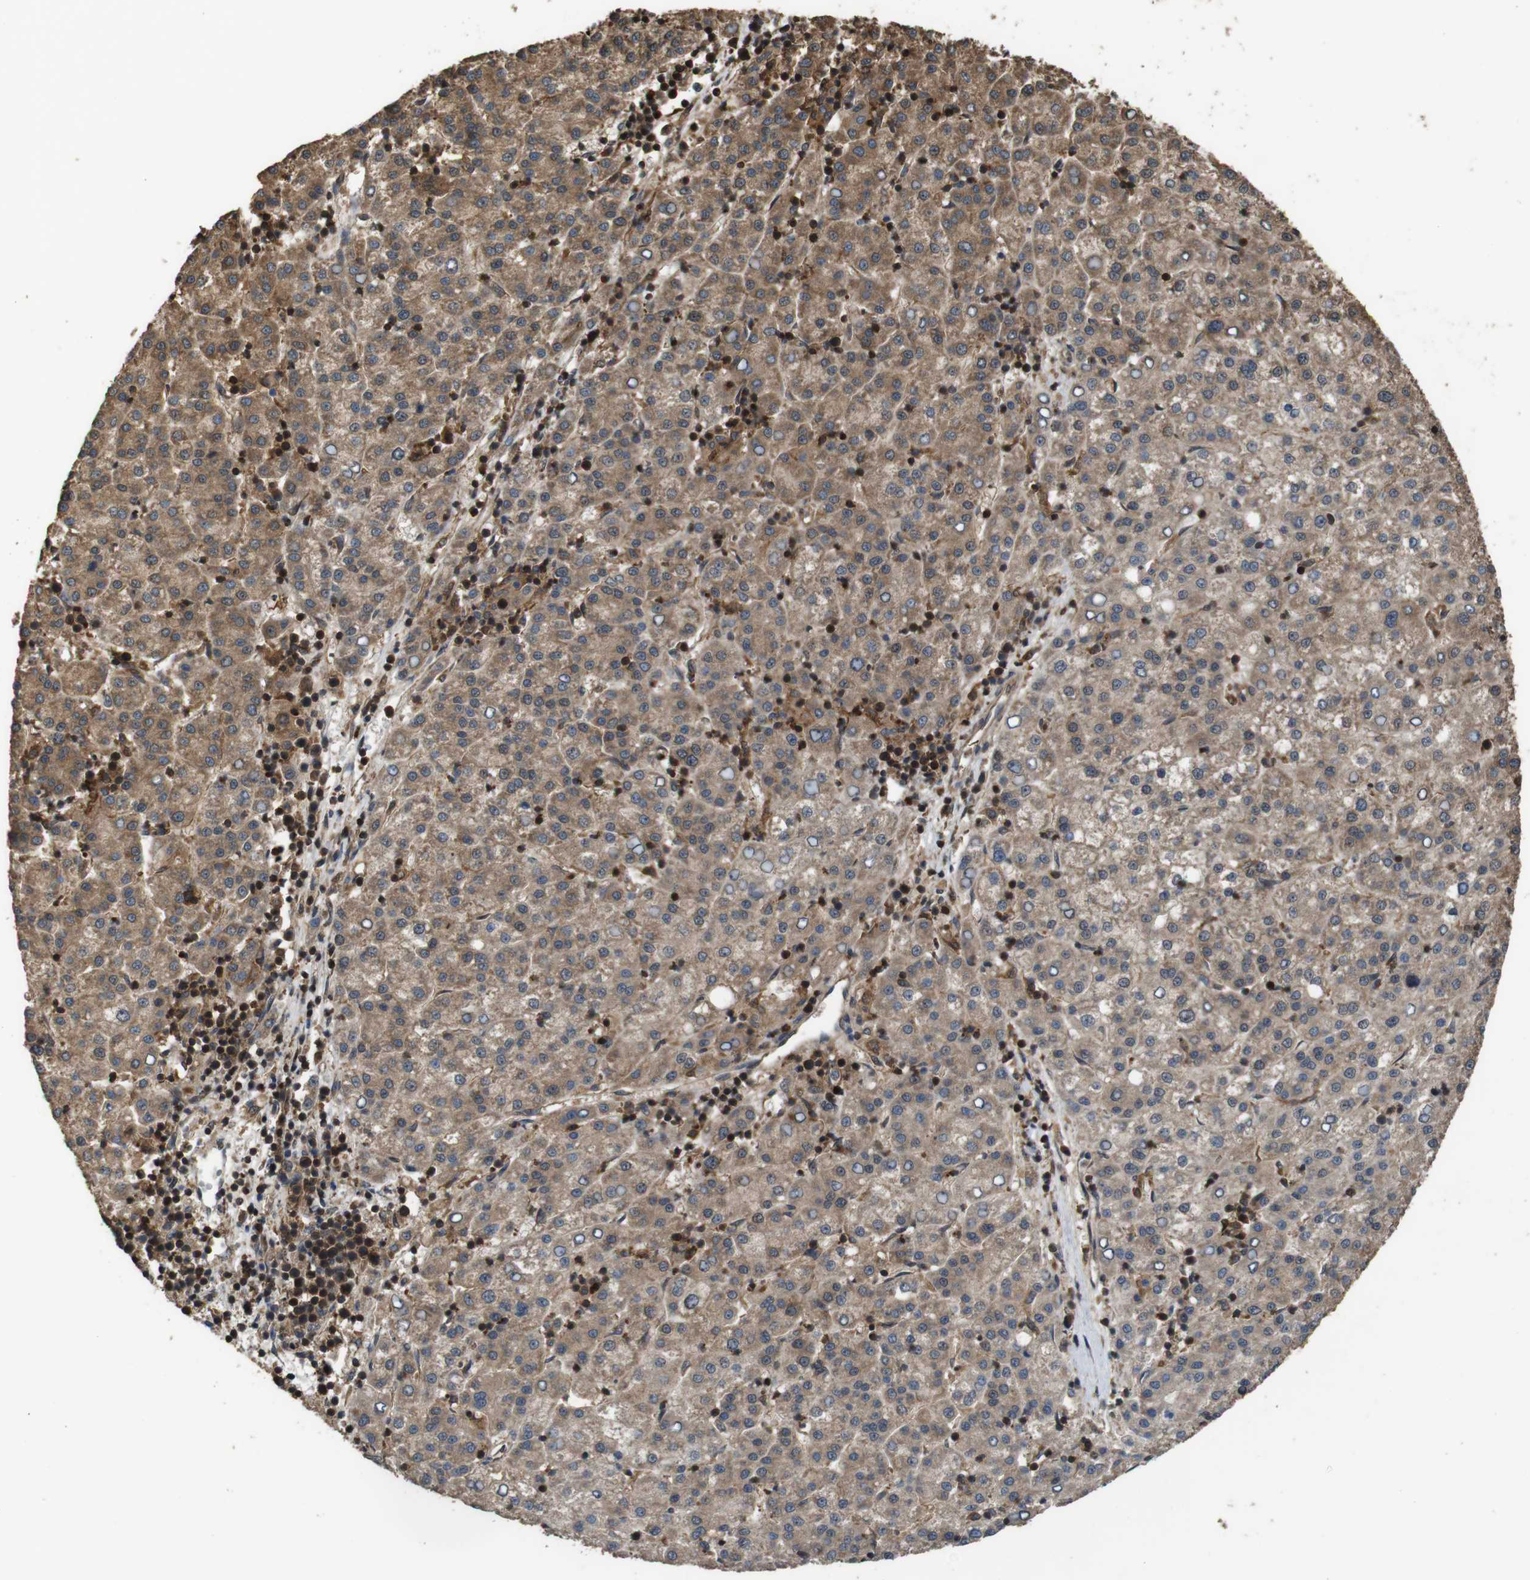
{"staining": {"intensity": "moderate", "quantity": ">75%", "location": "cytoplasmic/membranous"}, "tissue": "liver cancer", "cell_type": "Tumor cells", "image_type": "cancer", "snomed": [{"axis": "morphology", "description": "Carcinoma, Hepatocellular, NOS"}, {"axis": "topography", "description": "Liver"}], "caption": "This image demonstrates IHC staining of human hepatocellular carcinoma (liver), with medium moderate cytoplasmic/membranous positivity in approximately >75% of tumor cells.", "gene": "BAG4", "patient": {"sex": "female", "age": 58}}